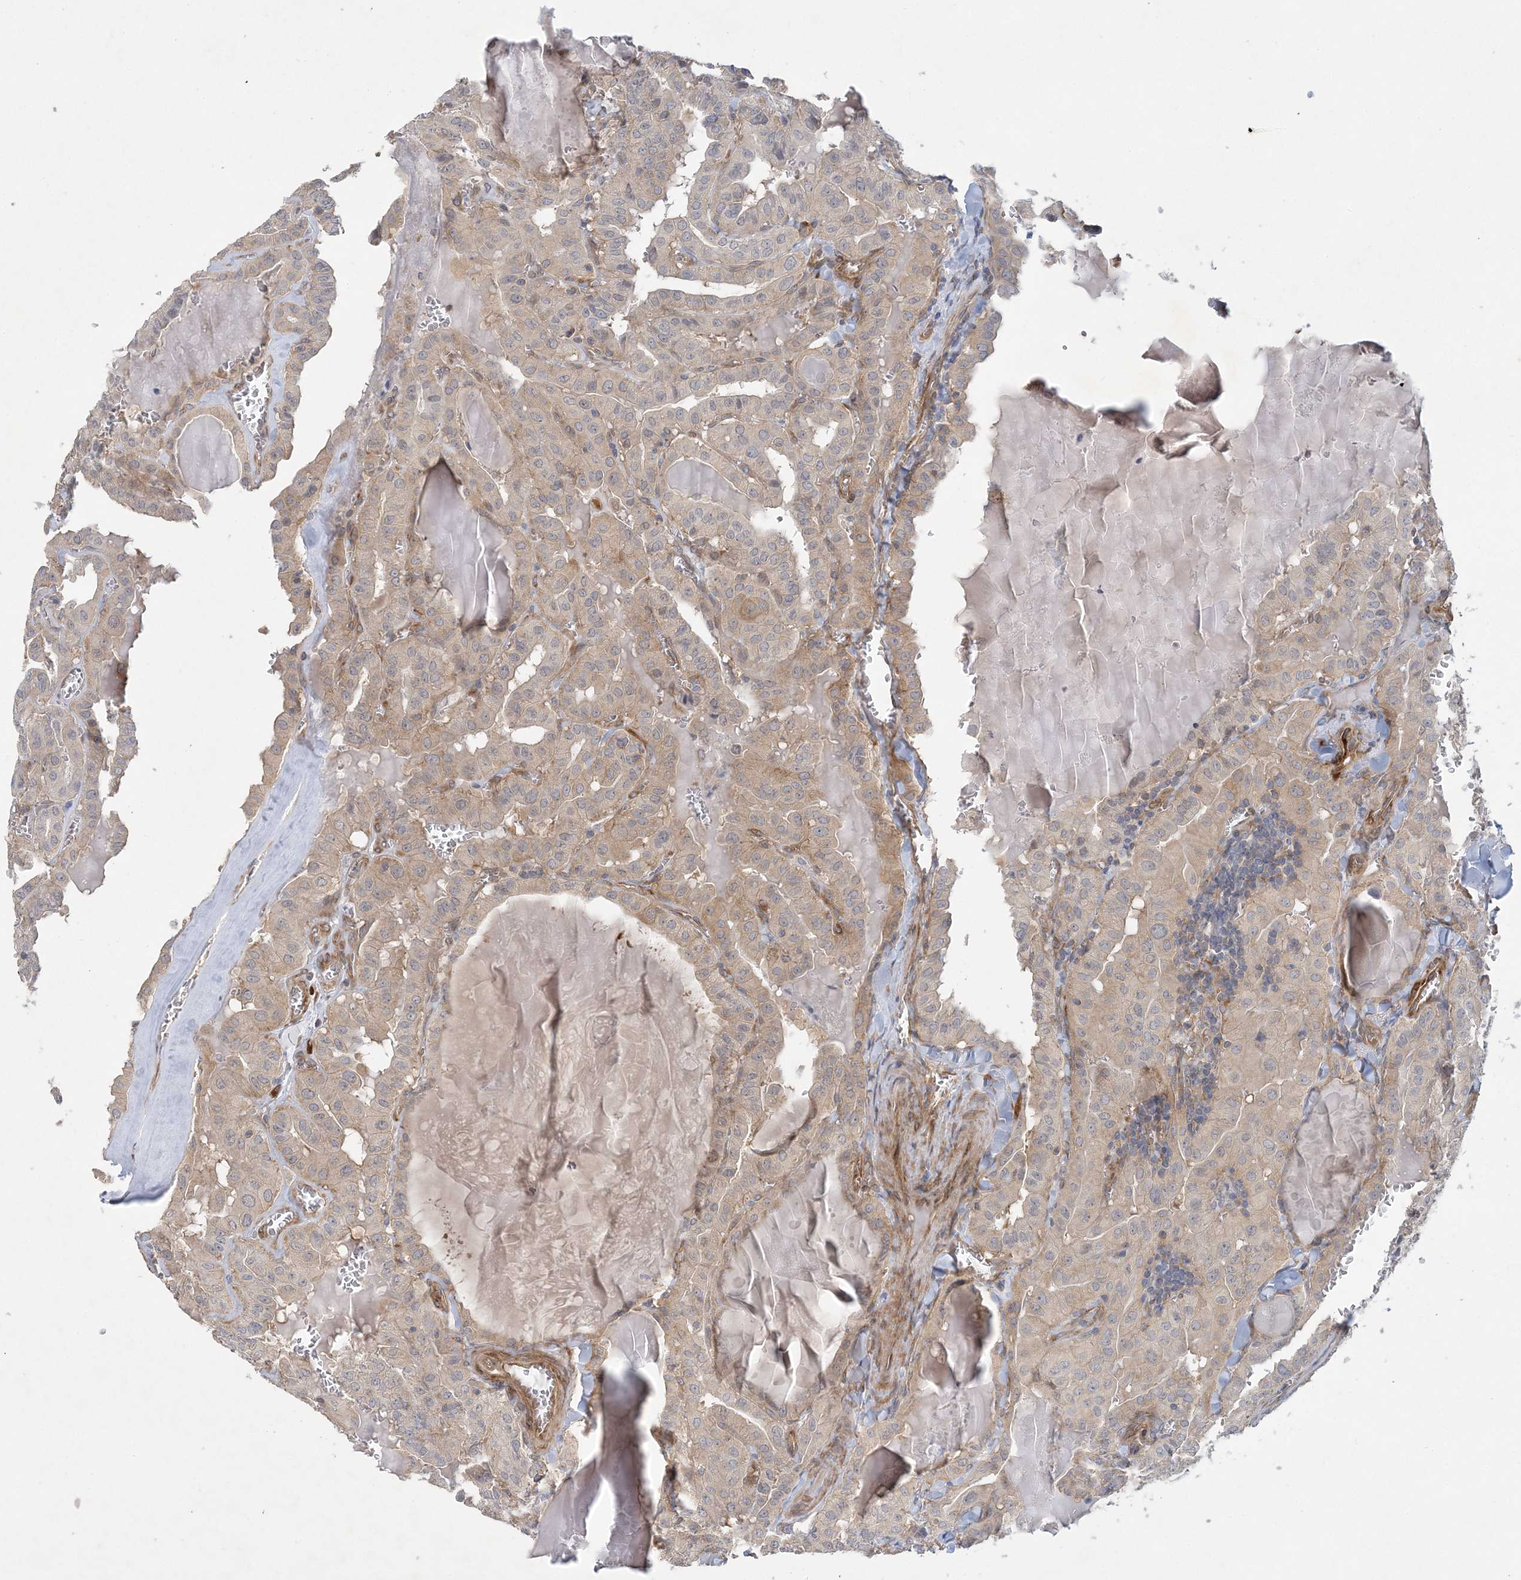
{"staining": {"intensity": "weak", "quantity": "25%-75%", "location": "cytoplasmic/membranous"}, "tissue": "thyroid cancer", "cell_type": "Tumor cells", "image_type": "cancer", "snomed": [{"axis": "morphology", "description": "Papillary adenocarcinoma, NOS"}, {"axis": "topography", "description": "Thyroid gland"}], "caption": "About 25%-75% of tumor cells in human thyroid cancer (papillary adenocarcinoma) show weak cytoplasmic/membranous protein staining as visualized by brown immunohistochemical staining.", "gene": "MAP4K5", "patient": {"sex": "male", "age": 52}}